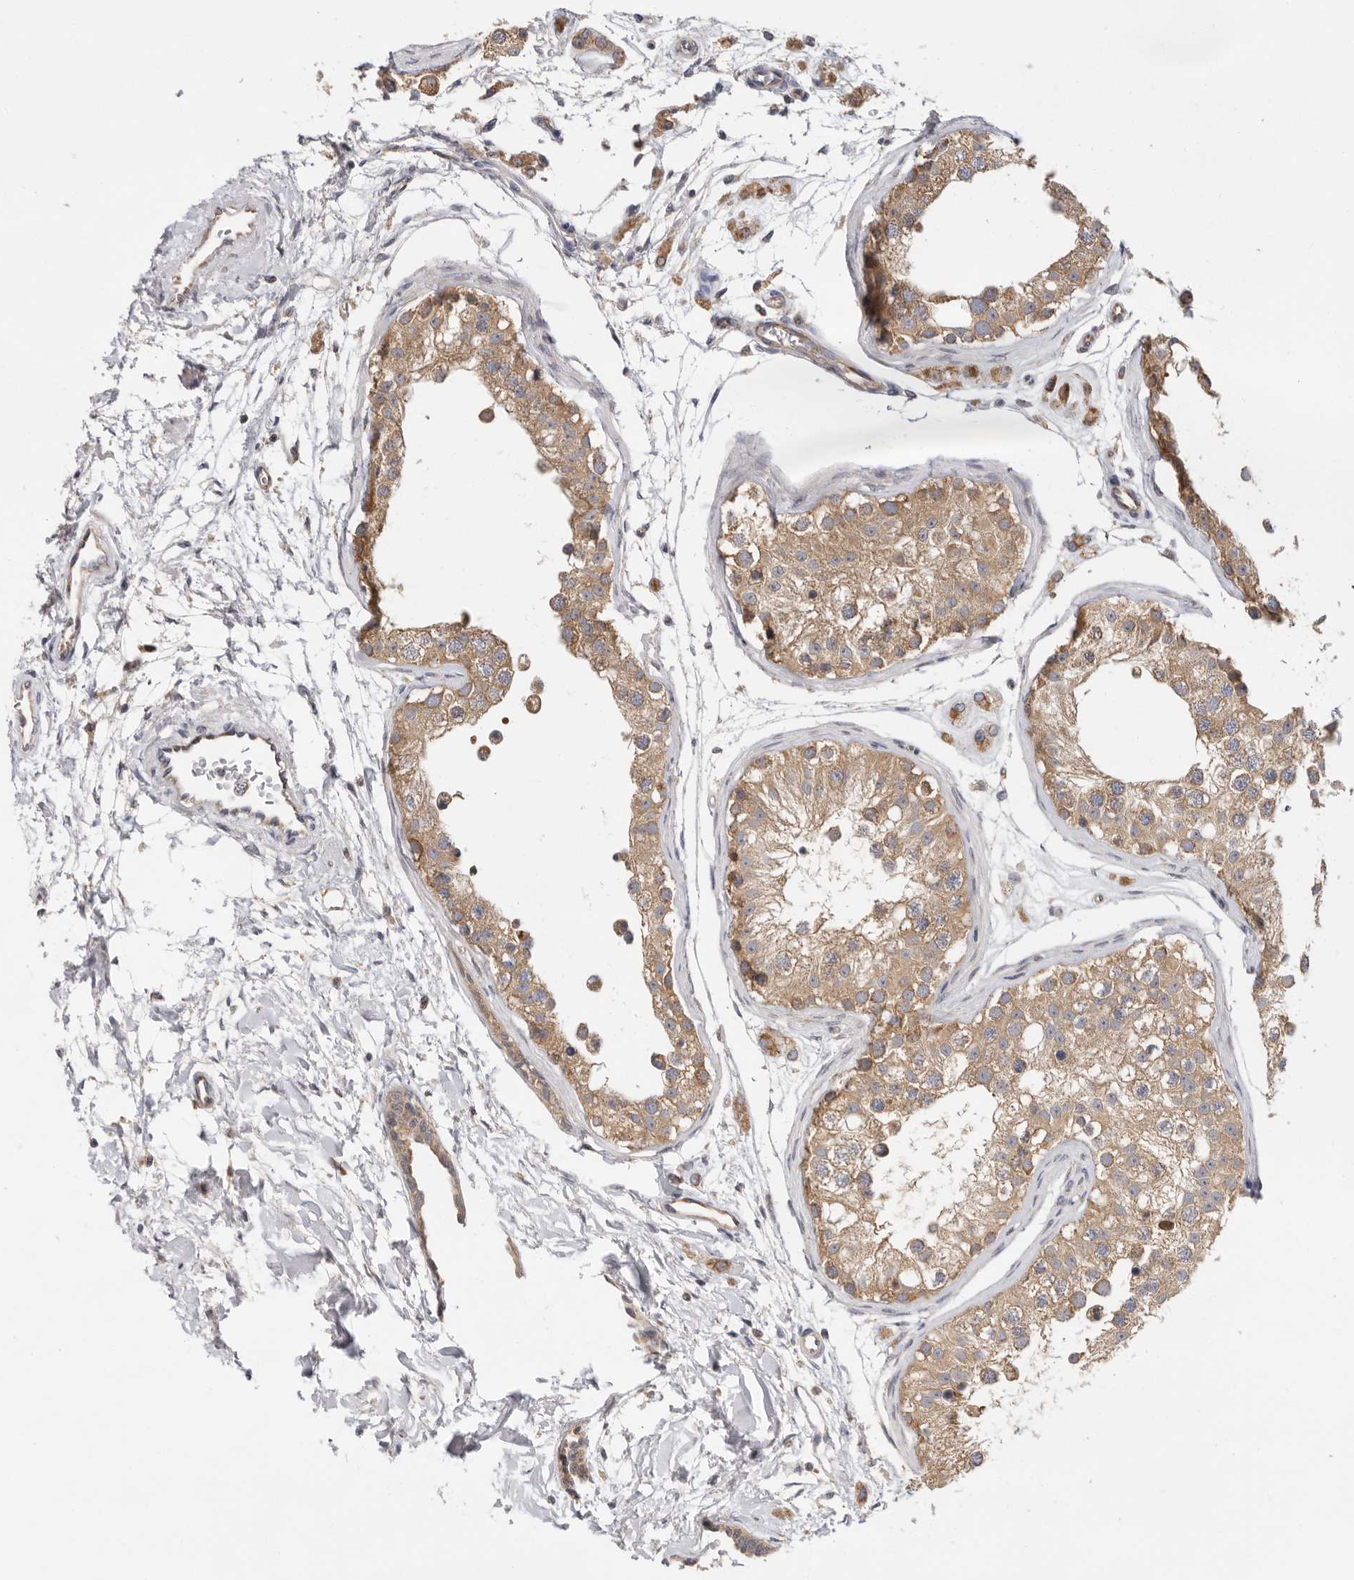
{"staining": {"intensity": "moderate", "quantity": ">75%", "location": "cytoplasmic/membranous"}, "tissue": "testis", "cell_type": "Cells in seminiferous ducts", "image_type": "normal", "snomed": [{"axis": "morphology", "description": "Normal tissue, NOS"}, {"axis": "morphology", "description": "Adenocarcinoma, metastatic, NOS"}, {"axis": "topography", "description": "Testis"}], "caption": "Benign testis shows moderate cytoplasmic/membranous staining in approximately >75% of cells in seminiferous ducts.", "gene": "PPP1R42", "patient": {"sex": "male", "age": 26}}